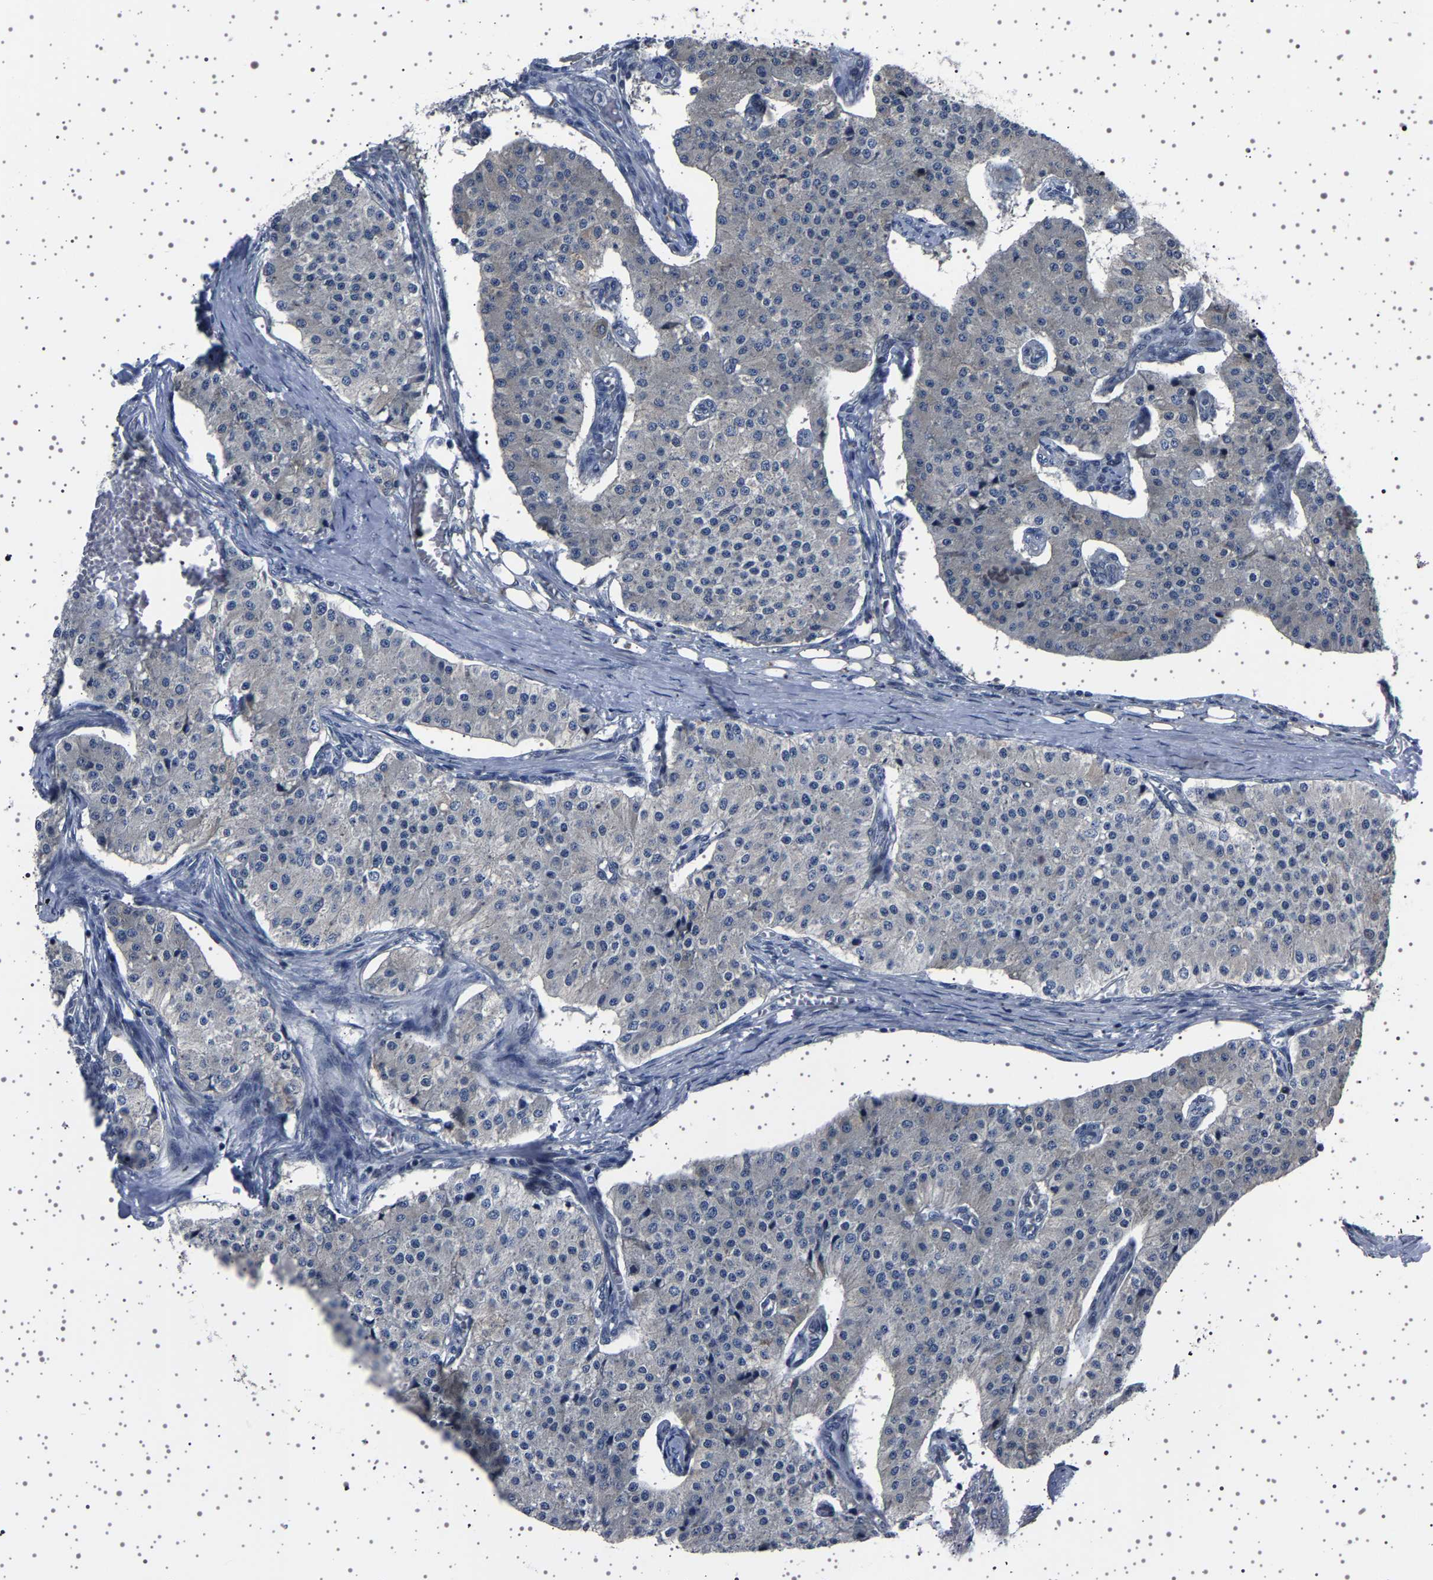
{"staining": {"intensity": "negative", "quantity": "none", "location": "none"}, "tissue": "carcinoid", "cell_type": "Tumor cells", "image_type": "cancer", "snomed": [{"axis": "morphology", "description": "Carcinoid, malignant, NOS"}, {"axis": "topography", "description": "Colon"}], "caption": "Human carcinoid (malignant) stained for a protein using immunohistochemistry demonstrates no positivity in tumor cells.", "gene": "PAK5", "patient": {"sex": "female", "age": 52}}